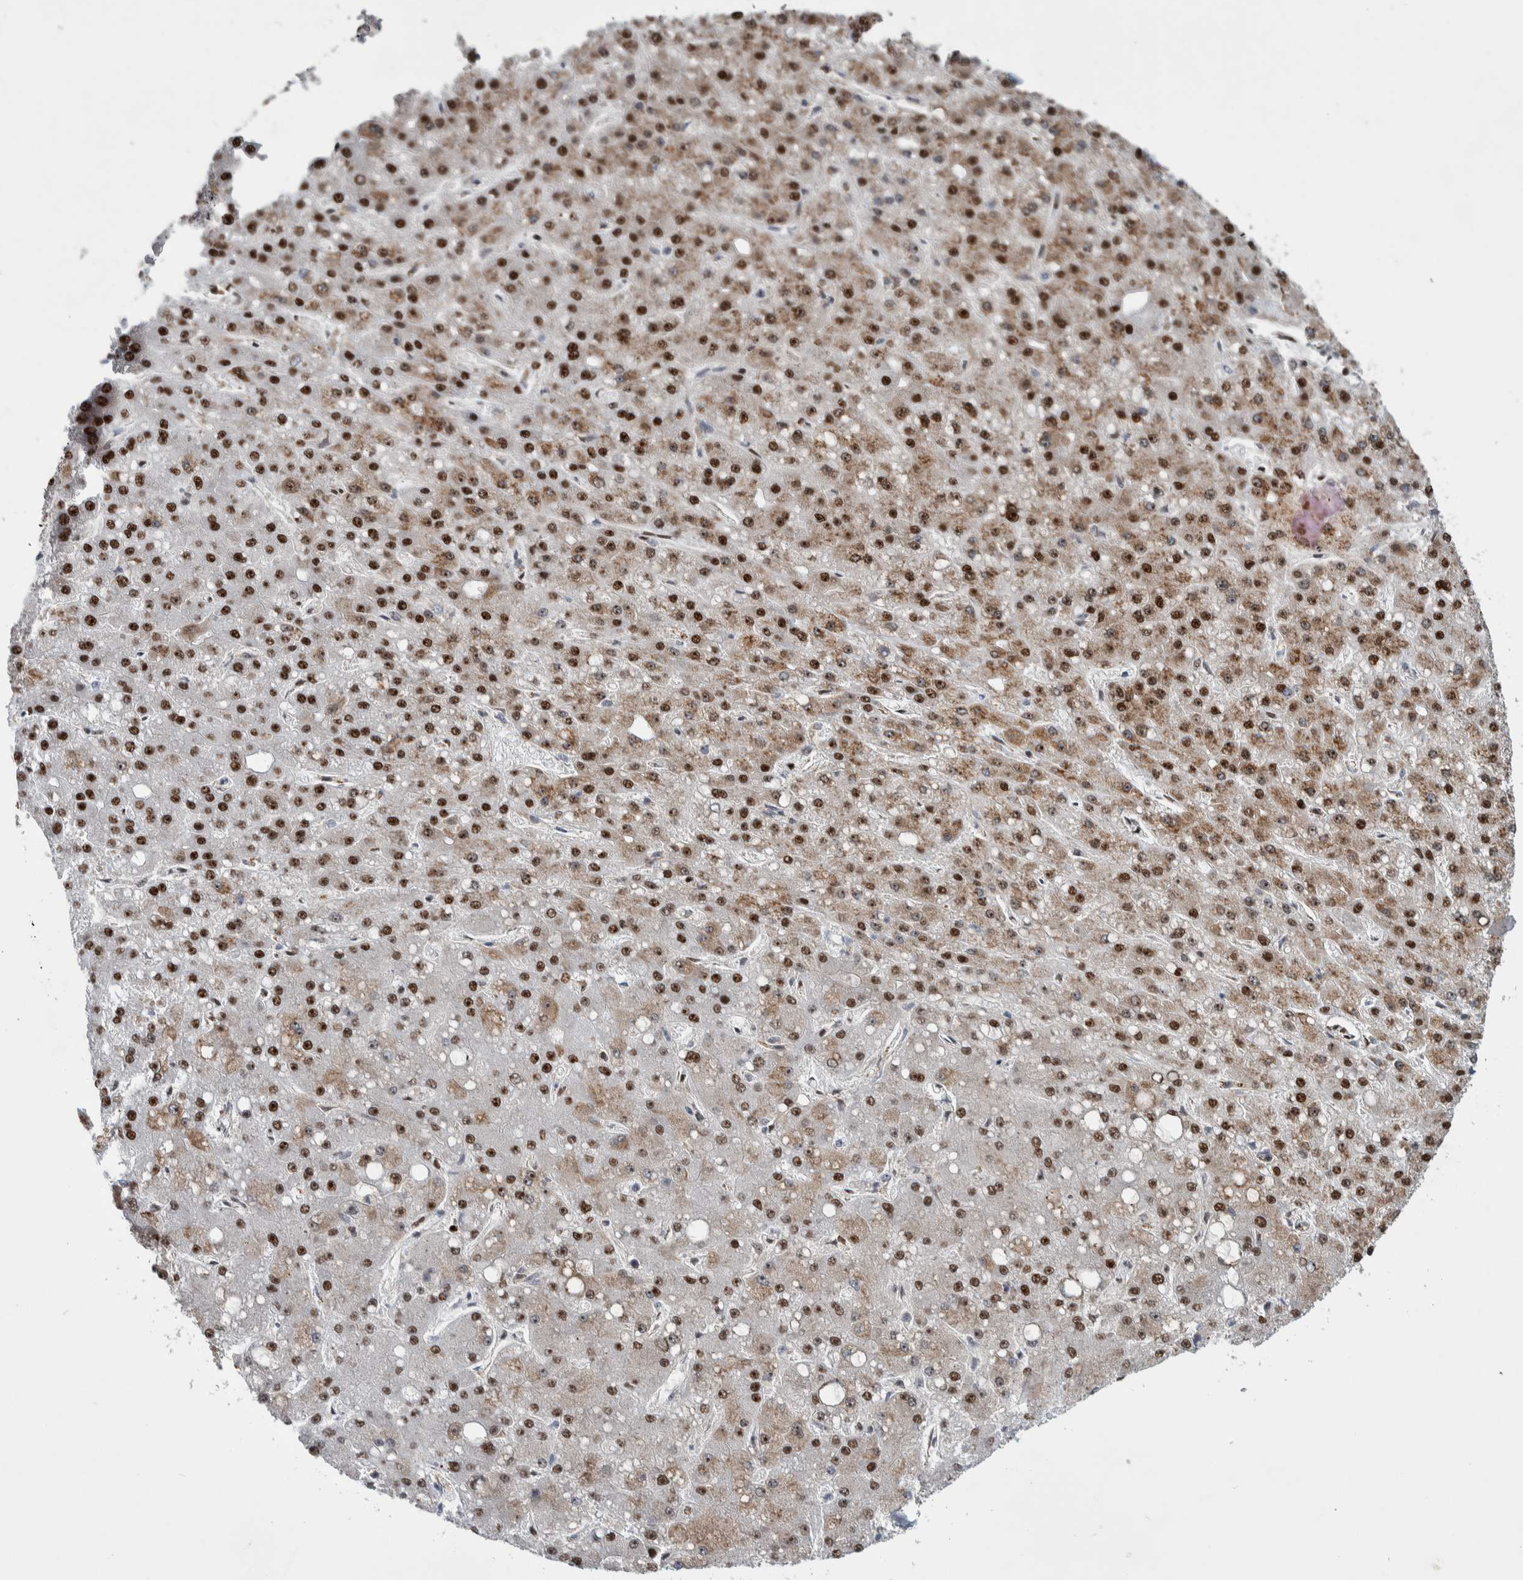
{"staining": {"intensity": "strong", "quantity": ">75%", "location": "cytoplasmic/membranous,nuclear"}, "tissue": "liver cancer", "cell_type": "Tumor cells", "image_type": "cancer", "snomed": [{"axis": "morphology", "description": "Carcinoma, Hepatocellular, NOS"}, {"axis": "topography", "description": "Liver"}], "caption": "Tumor cells reveal strong cytoplasmic/membranous and nuclear positivity in approximately >75% of cells in liver hepatocellular carcinoma. (DAB IHC, brown staining for protein, blue staining for nuclei).", "gene": "NCL", "patient": {"sex": "male", "age": 67}}